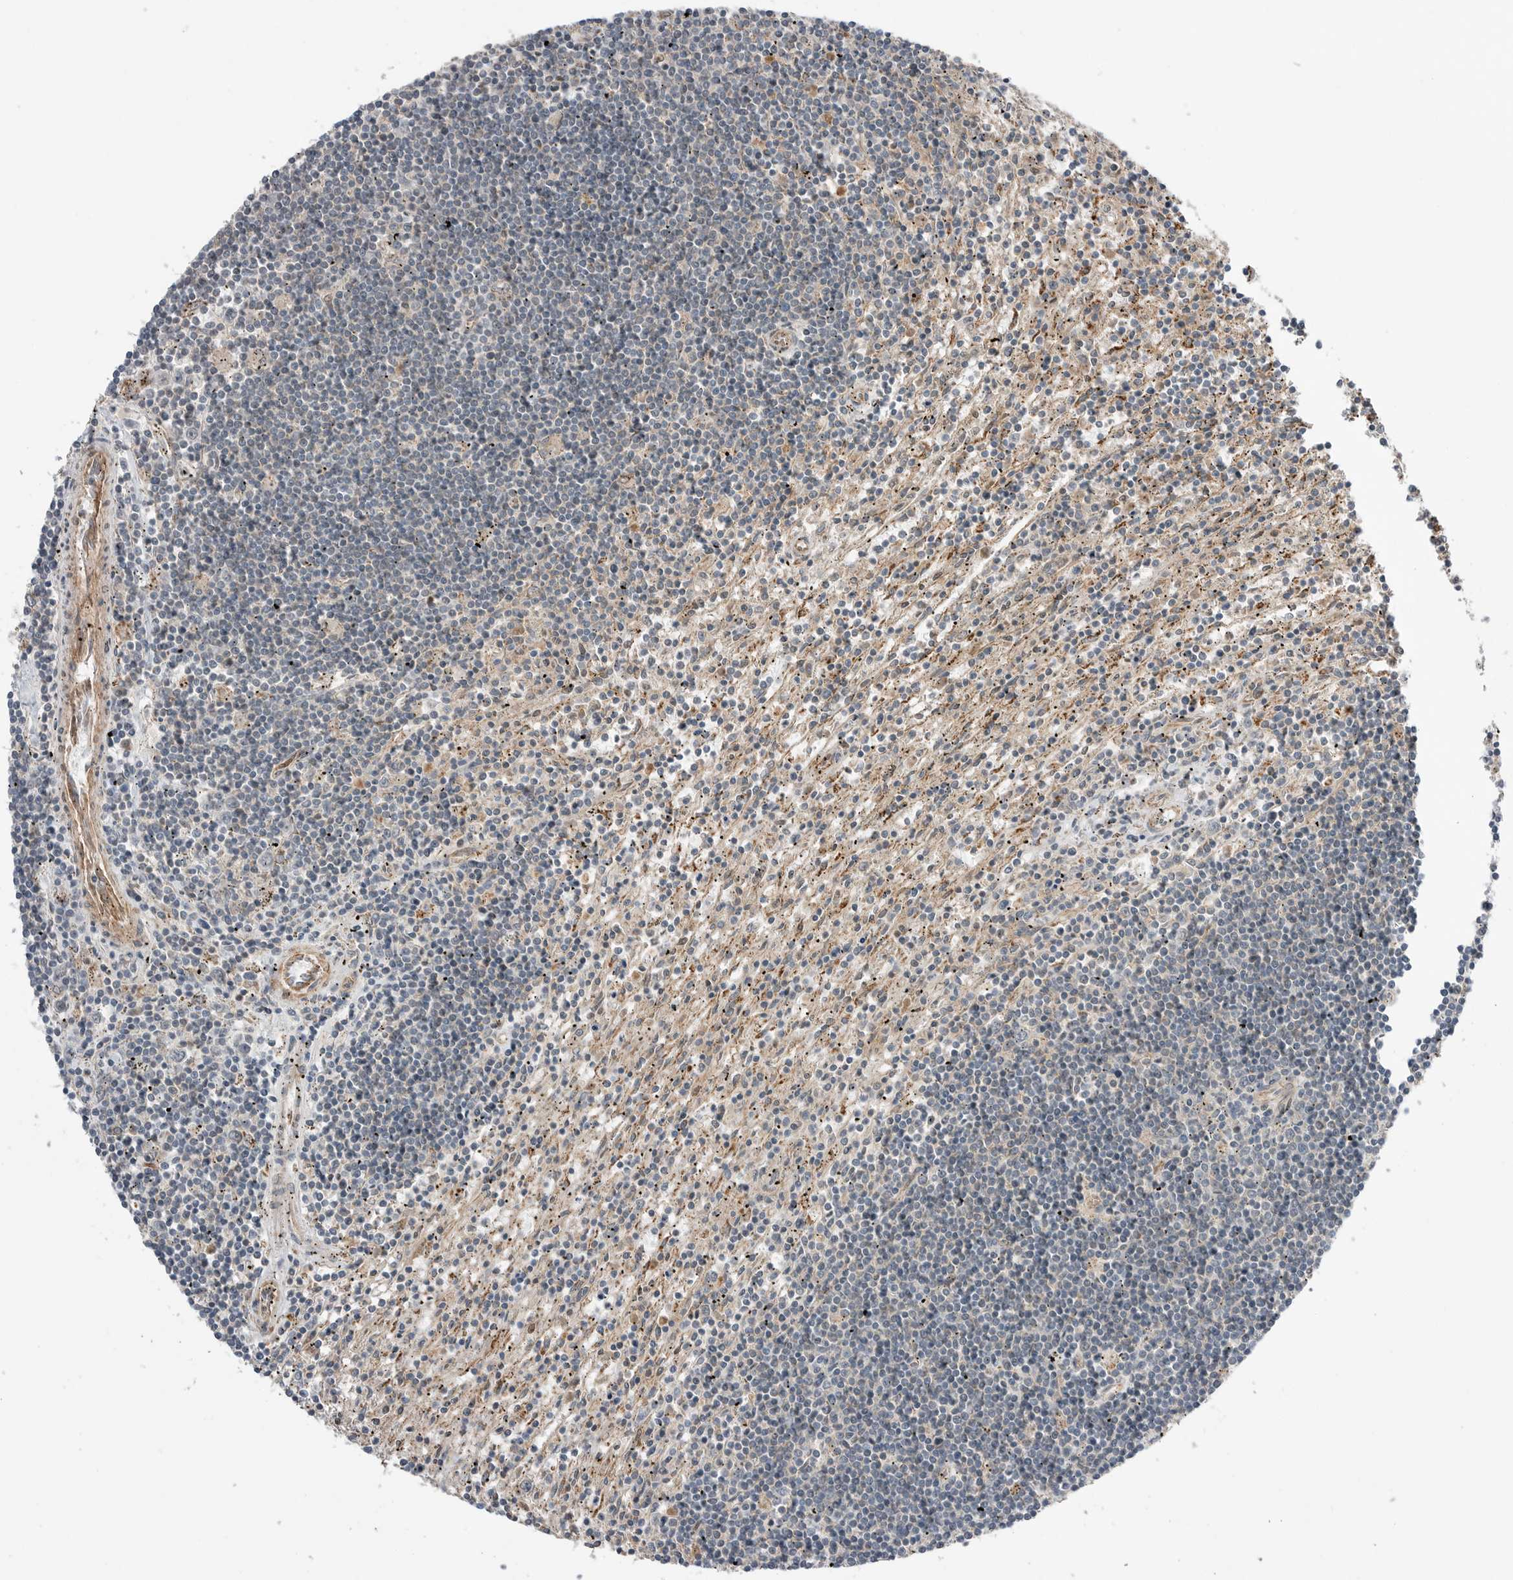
{"staining": {"intensity": "negative", "quantity": "none", "location": "none"}, "tissue": "lymphoma", "cell_type": "Tumor cells", "image_type": "cancer", "snomed": [{"axis": "morphology", "description": "Malignant lymphoma, non-Hodgkin's type, Low grade"}, {"axis": "topography", "description": "Spleen"}], "caption": "IHC photomicrograph of neoplastic tissue: malignant lymphoma, non-Hodgkin's type (low-grade) stained with DAB (3,3'-diaminobenzidine) reveals no significant protein staining in tumor cells. Nuclei are stained in blue.", "gene": "NTAQ1", "patient": {"sex": "male", "age": 76}}